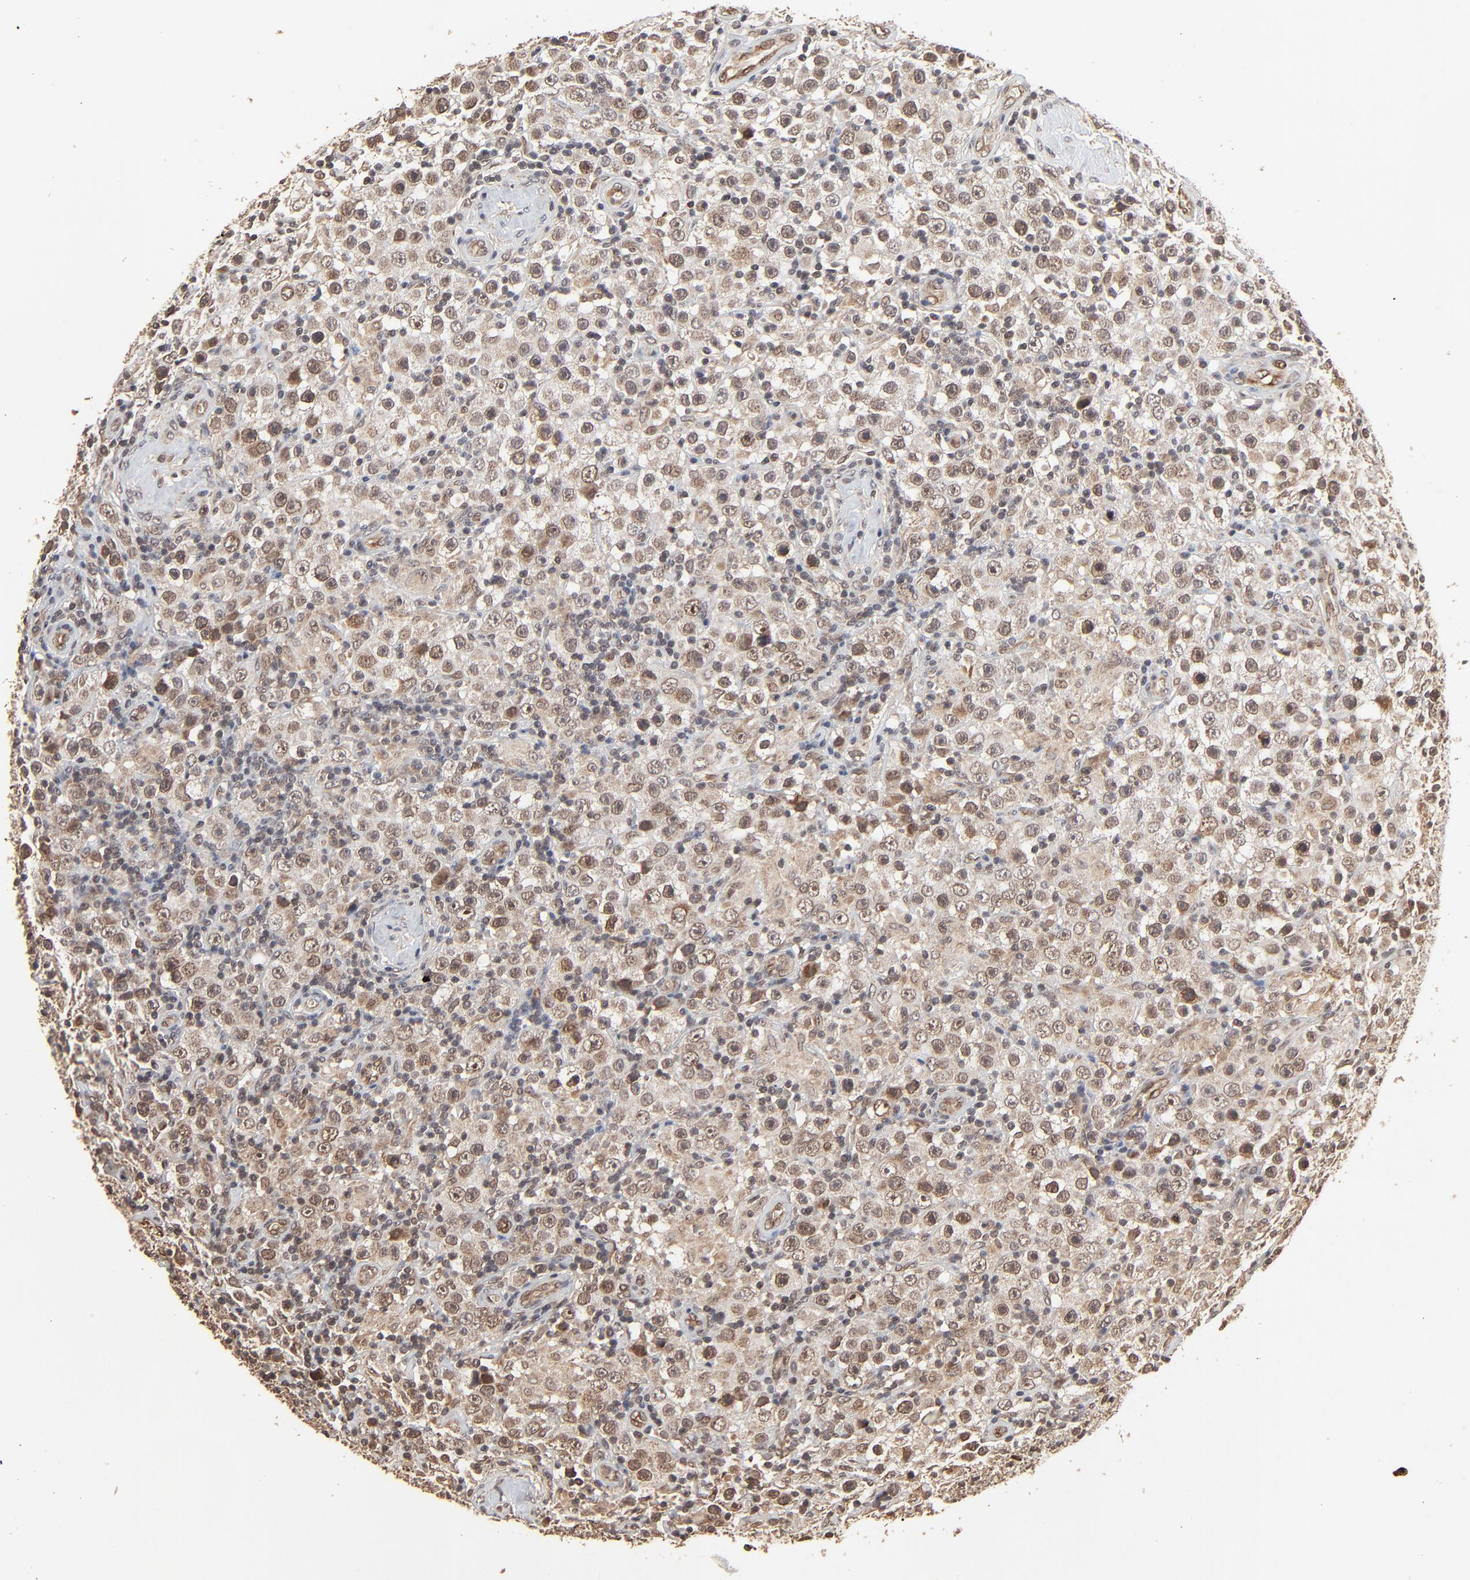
{"staining": {"intensity": "weak", "quantity": ">75%", "location": "cytoplasmic/membranous,nuclear"}, "tissue": "testis cancer", "cell_type": "Tumor cells", "image_type": "cancer", "snomed": [{"axis": "morphology", "description": "Seminoma, NOS"}, {"axis": "topography", "description": "Testis"}], "caption": "Tumor cells reveal low levels of weak cytoplasmic/membranous and nuclear staining in approximately >75% of cells in testis cancer (seminoma). Nuclei are stained in blue.", "gene": "FAM227A", "patient": {"sex": "male", "age": 32}}